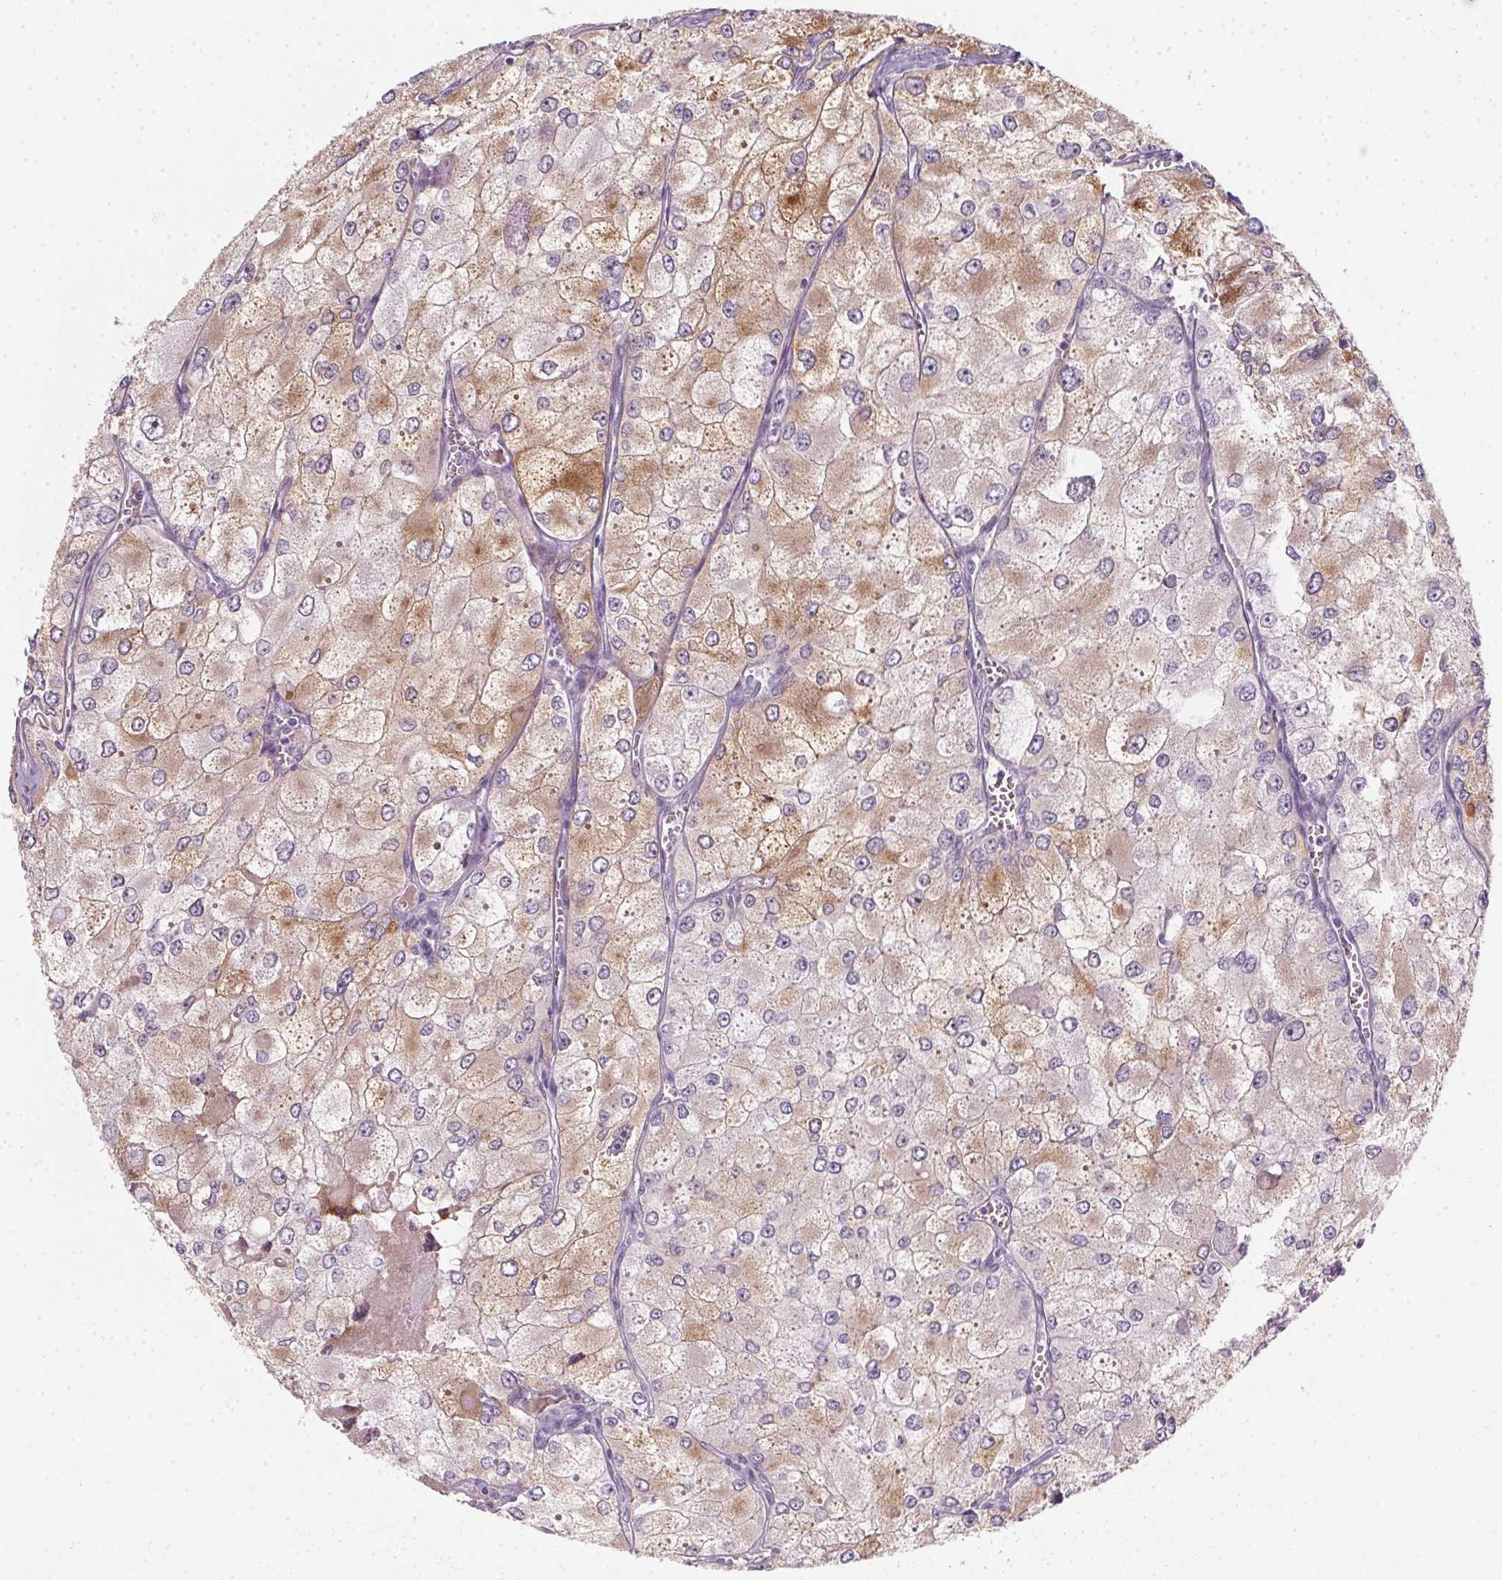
{"staining": {"intensity": "moderate", "quantity": "25%-75%", "location": "cytoplasmic/membranous"}, "tissue": "renal cancer", "cell_type": "Tumor cells", "image_type": "cancer", "snomed": [{"axis": "morphology", "description": "Adenocarcinoma, NOS"}, {"axis": "topography", "description": "Kidney"}], "caption": "The micrograph exhibits staining of adenocarcinoma (renal), revealing moderate cytoplasmic/membranous protein staining (brown color) within tumor cells.", "gene": "TMEM72", "patient": {"sex": "female", "age": 70}}